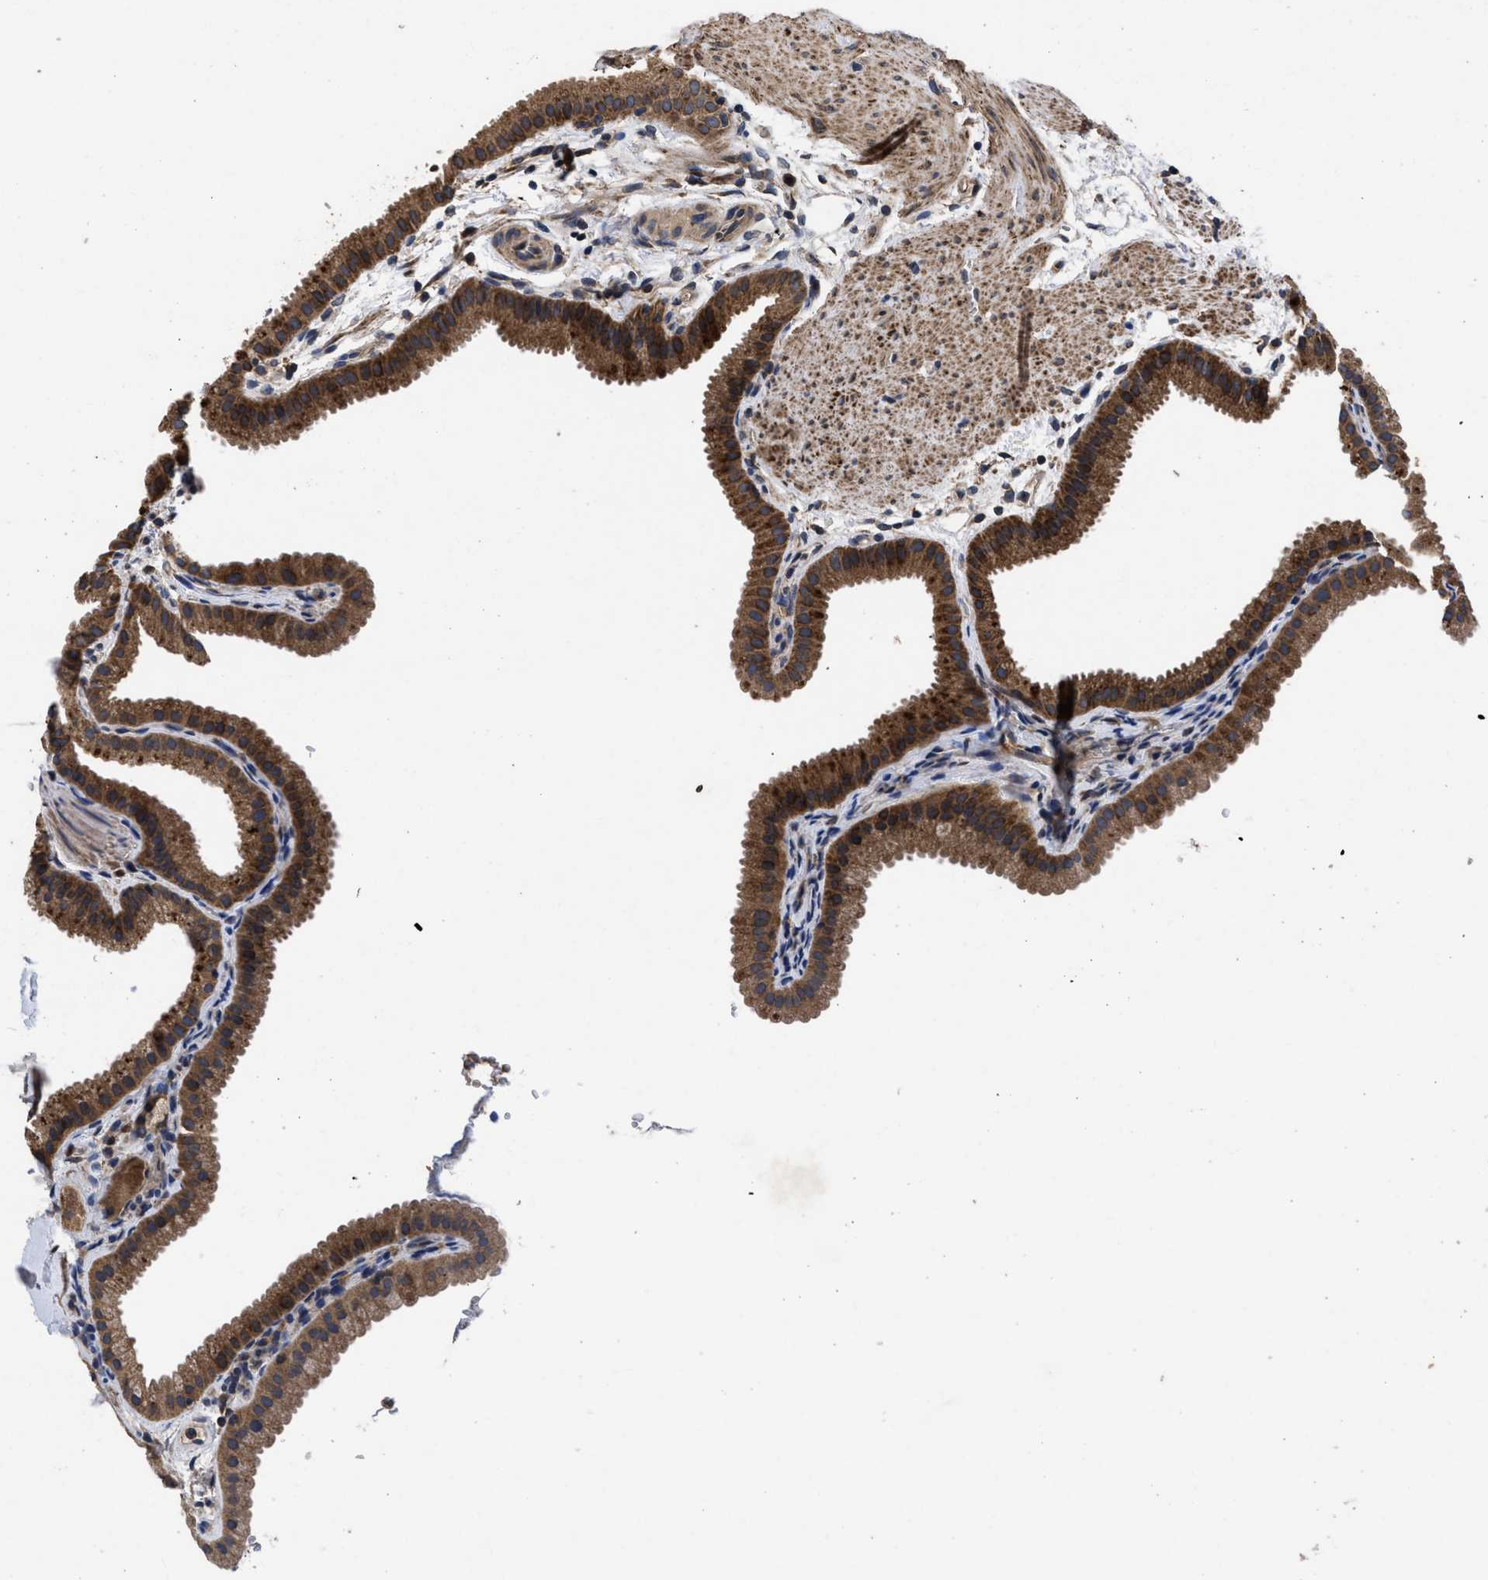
{"staining": {"intensity": "strong", "quantity": ">75%", "location": "cytoplasmic/membranous"}, "tissue": "gallbladder", "cell_type": "Glandular cells", "image_type": "normal", "snomed": [{"axis": "morphology", "description": "Normal tissue, NOS"}, {"axis": "topography", "description": "Gallbladder"}], "caption": "Immunohistochemical staining of benign gallbladder reveals high levels of strong cytoplasmic/membranous positivity in approximately >75% of glandular cells.", "gene": "LRRC3", "patient": {"sex": "female", "age": 64}}